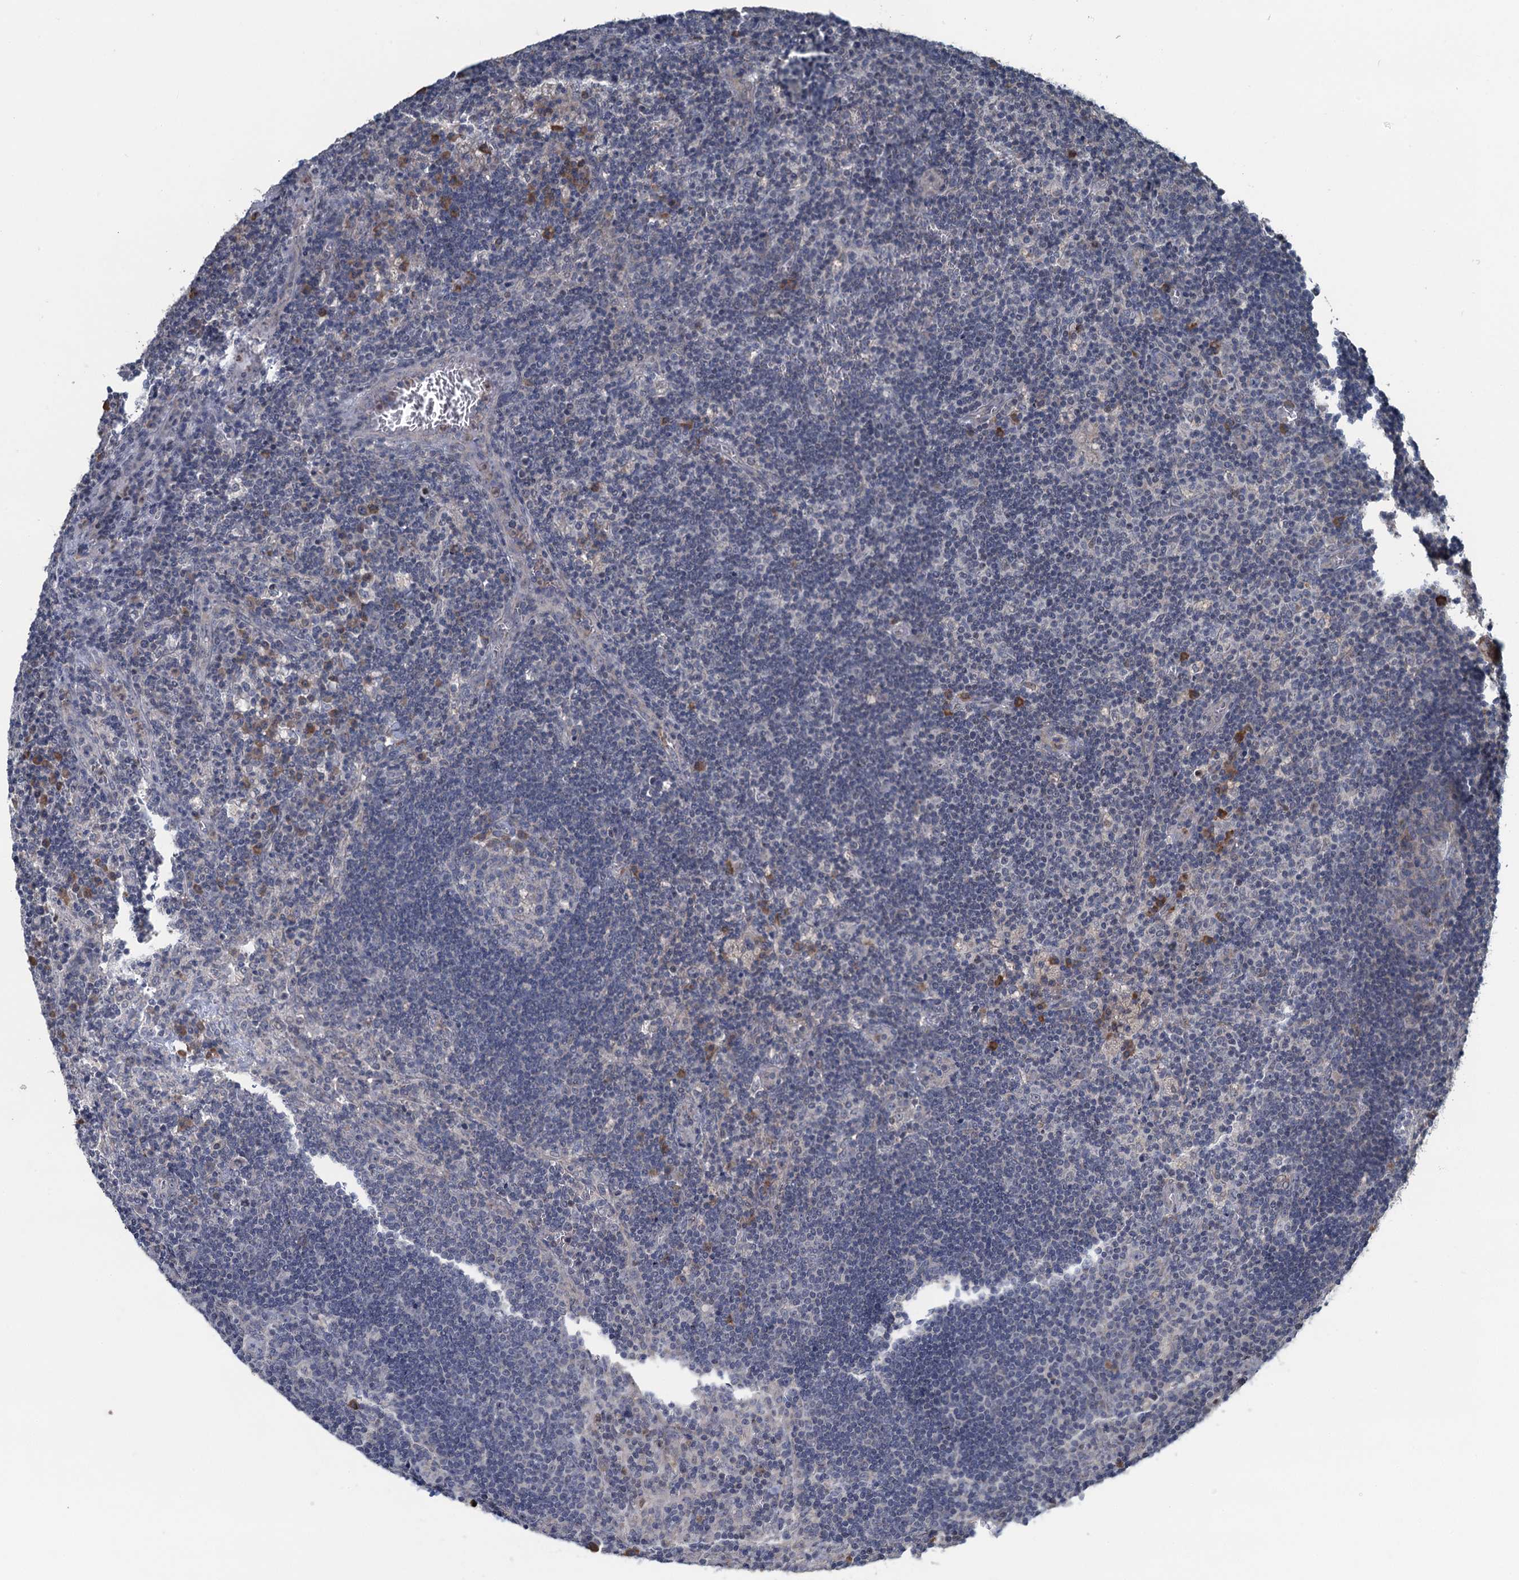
{"staining": {"intensity": "negative", "quantity": "none", "location": "none"}, "tissue": "lymph node", "cell_type": "Germinal center cells", "image_type": "normal", "snomed": [{"axis": "morphology", "description": "Normal tissue, NOS"}, {"axis": "topography", "description": "Lymph node"}], "caption": "This is an IHC micrograph of unremarkable lymph node. There is no positivity in germinal center cells.", "gene": "TEX35", "patient": {"sex": "male", "age": 58}}